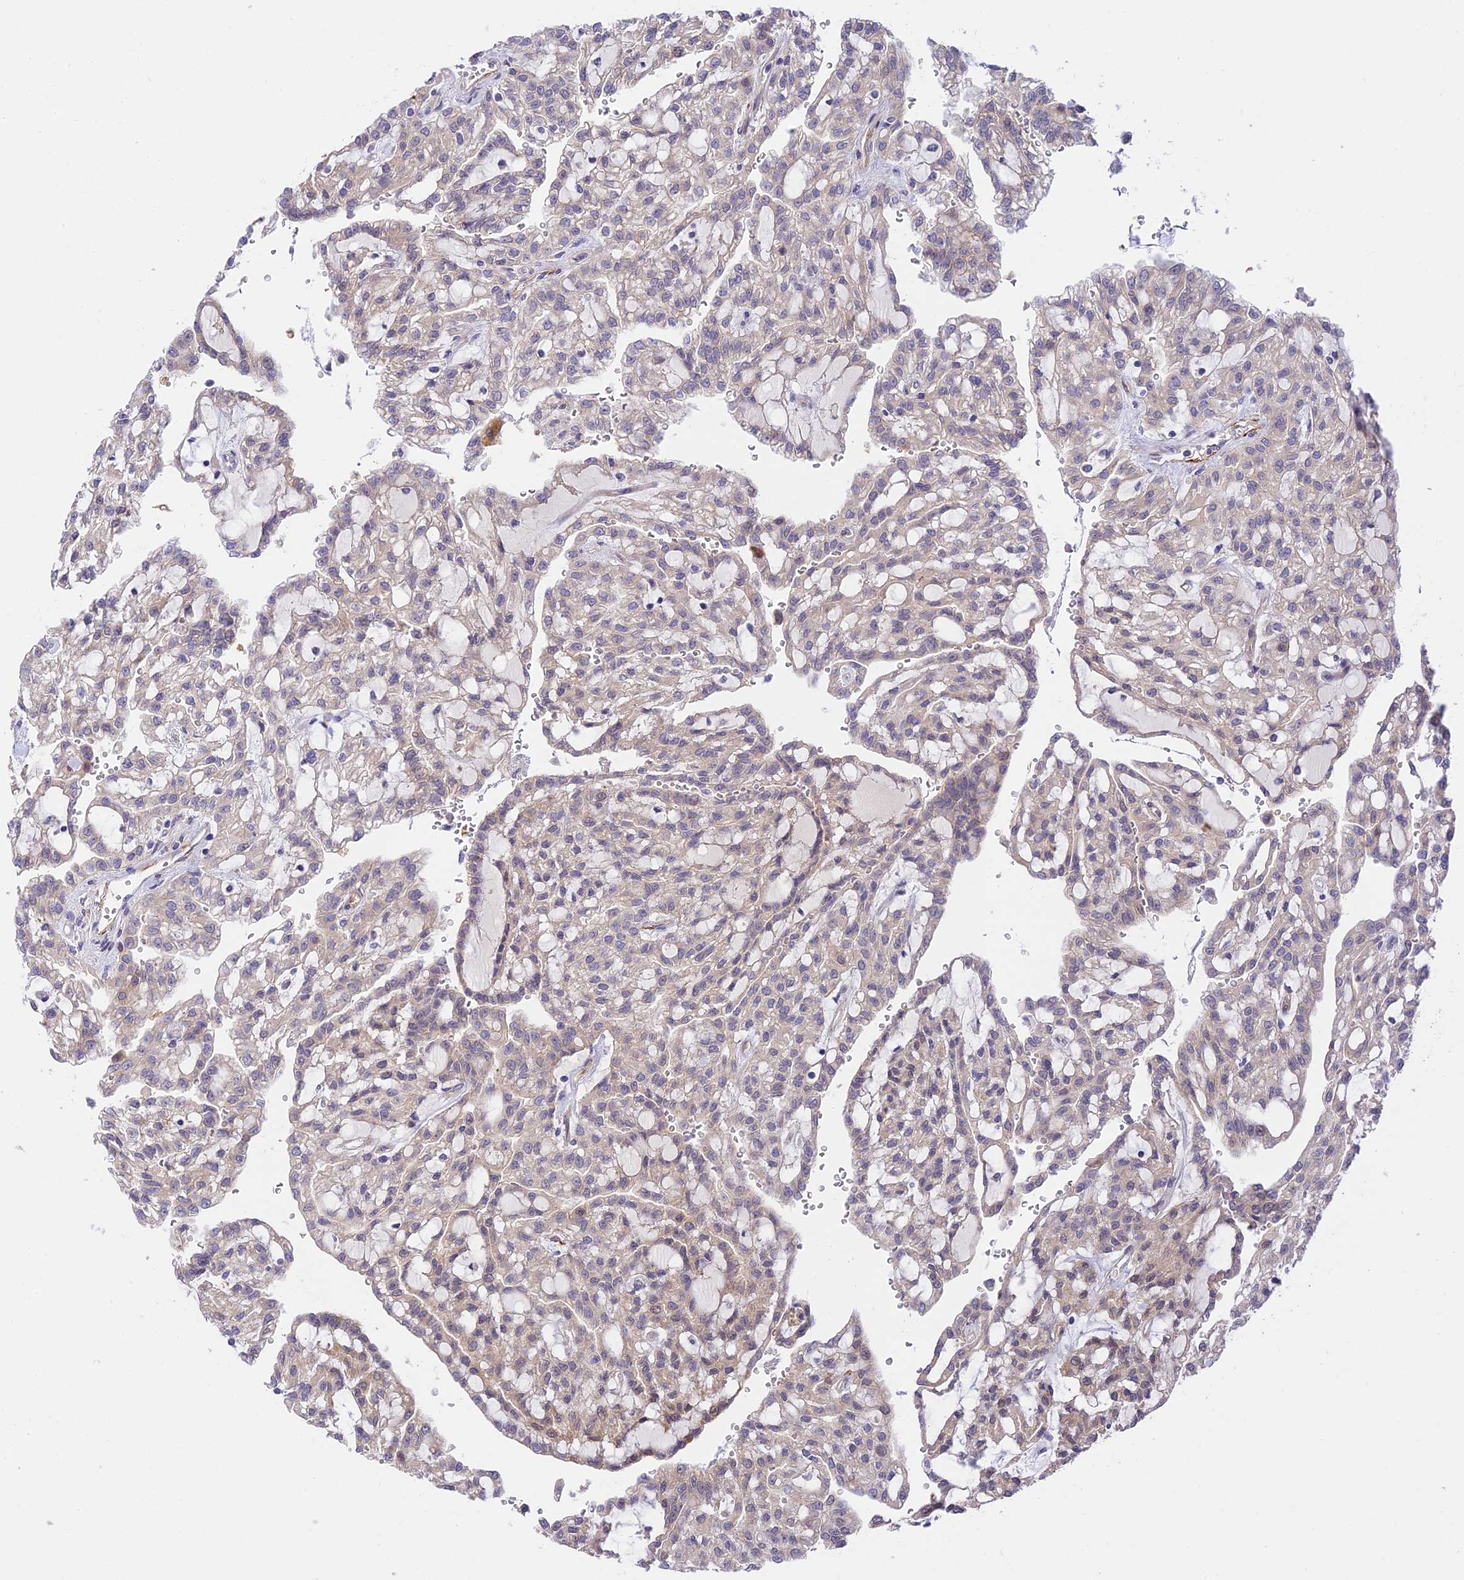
{"staining": {"intensity": "weak", "quantity": "<25%", "location": "cytoplasmic/membranous"}, "tissue": "renal cancer", "cell_type": "Tumor cells", "image_type": "cancer", "snomed": [{"axis": "morphology", "description": "Adenocarcinoma, NOS"}, {"axis": "topography", "description": "Kidney"}], "caption": "Tumor cells are negative for brown protein staining in renal cancer (adenocarcinoma).", "gene": "ANKRD50", "patient": {"sex": "male", "age": 63}}